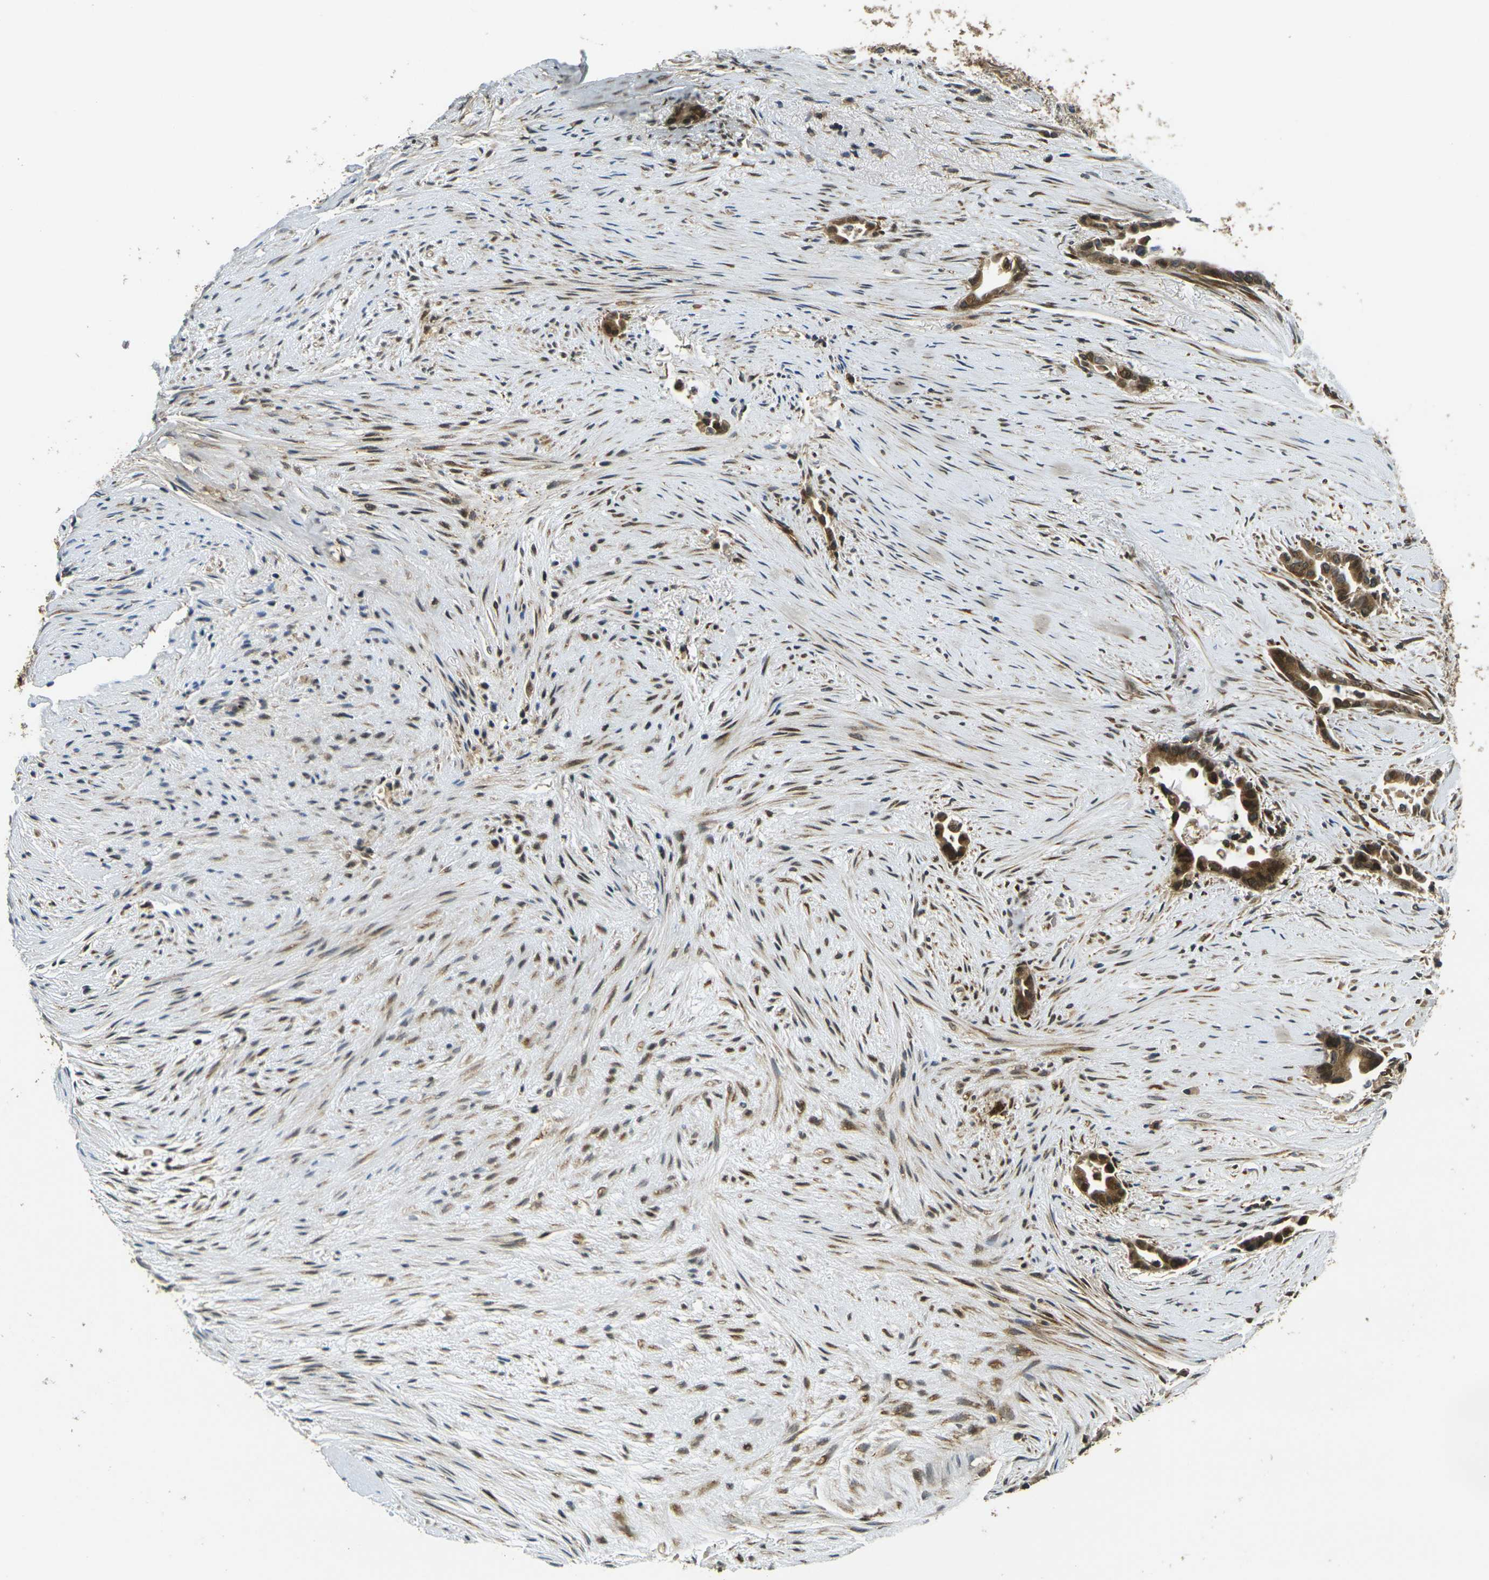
{"staining": {"intensity": "moderate", "quantity": ">75%", "location": "cytoplasmic/membranous"}, "tissue": "liver cancer", "cell_type": "Tumor cells", "image_type": "cancer", "snomed": [{"axis": "morphology", "description": "Cholangiocarcinoma"}, {"axis": "topography", "description": "Liver"}], "caption": "Cholangiocarcinoma (liver) was stained to show a protein in brown. There is medium levels of moderate cytoplasmic/membranous positivity in approximately >75% of tumor cells. (Stains: DAB (3,3'-diaminobenzidine) in brown, nuclei in blue, Microscopy: brightfield microscopy at high magnification).", "gene": "FUT11", "patient": {"sex": "female", "age": 55}}